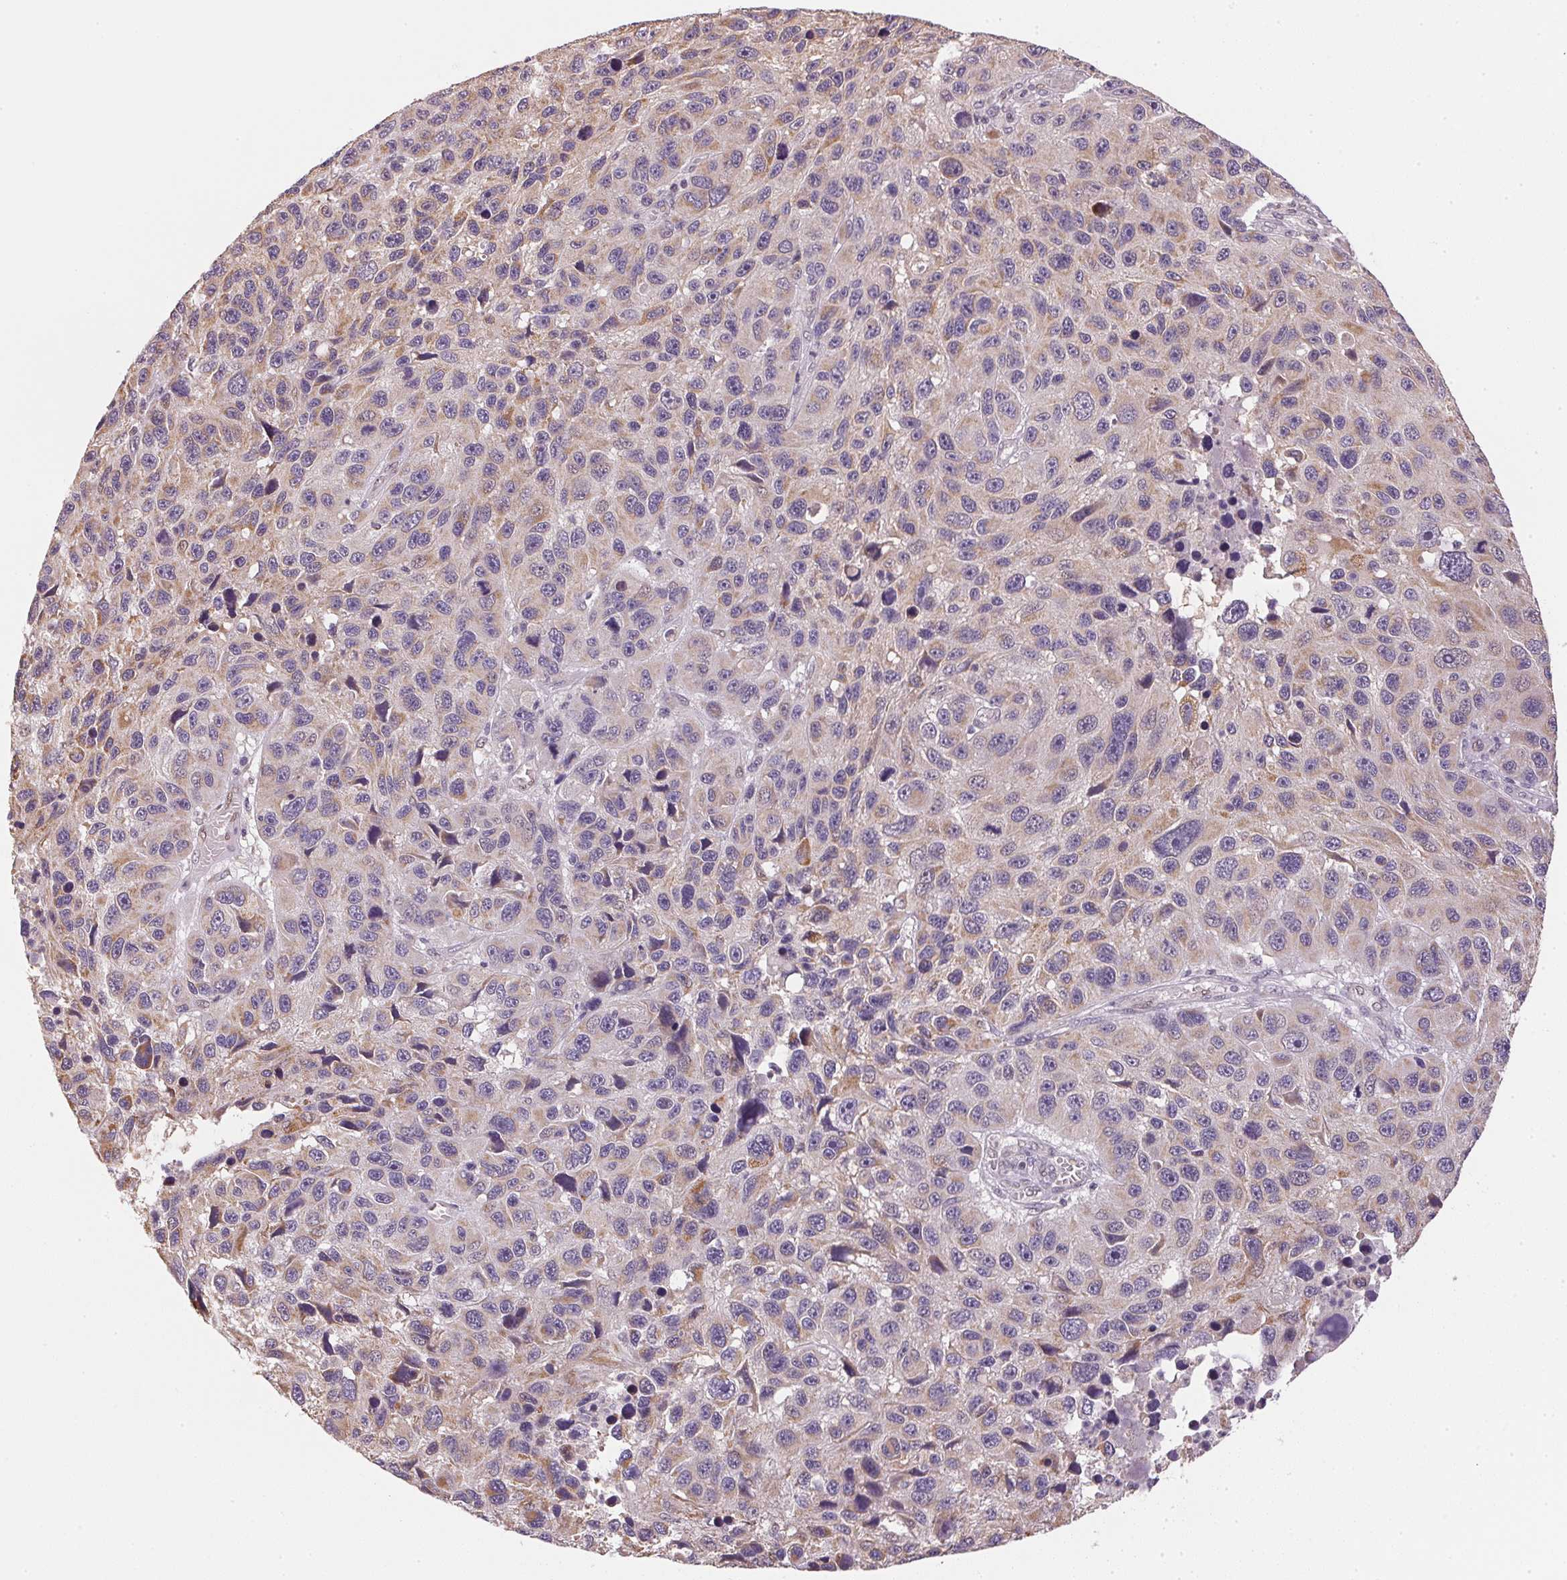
{"staining": {"intensity": "weak", "quantity": "25%-75%", "location": "cytoplasmic/membranous"}, "tissue": "melanoma", "cell_type": "Tumor cells", "image_type": "cancer", "snomed": [{"axis": "morphology", "description": "Malignant melanoma, NOS"}, {"axis": "topography", "description": "Skin"}], "caption": "Protein expression by IHC demonstrates weak cytoplasmic/membranous staining in approximately 25%-75% of tumor cells in malignant melanoma.", "gene": "SC5D", "patient": {"sex": "male", "age": 53}}